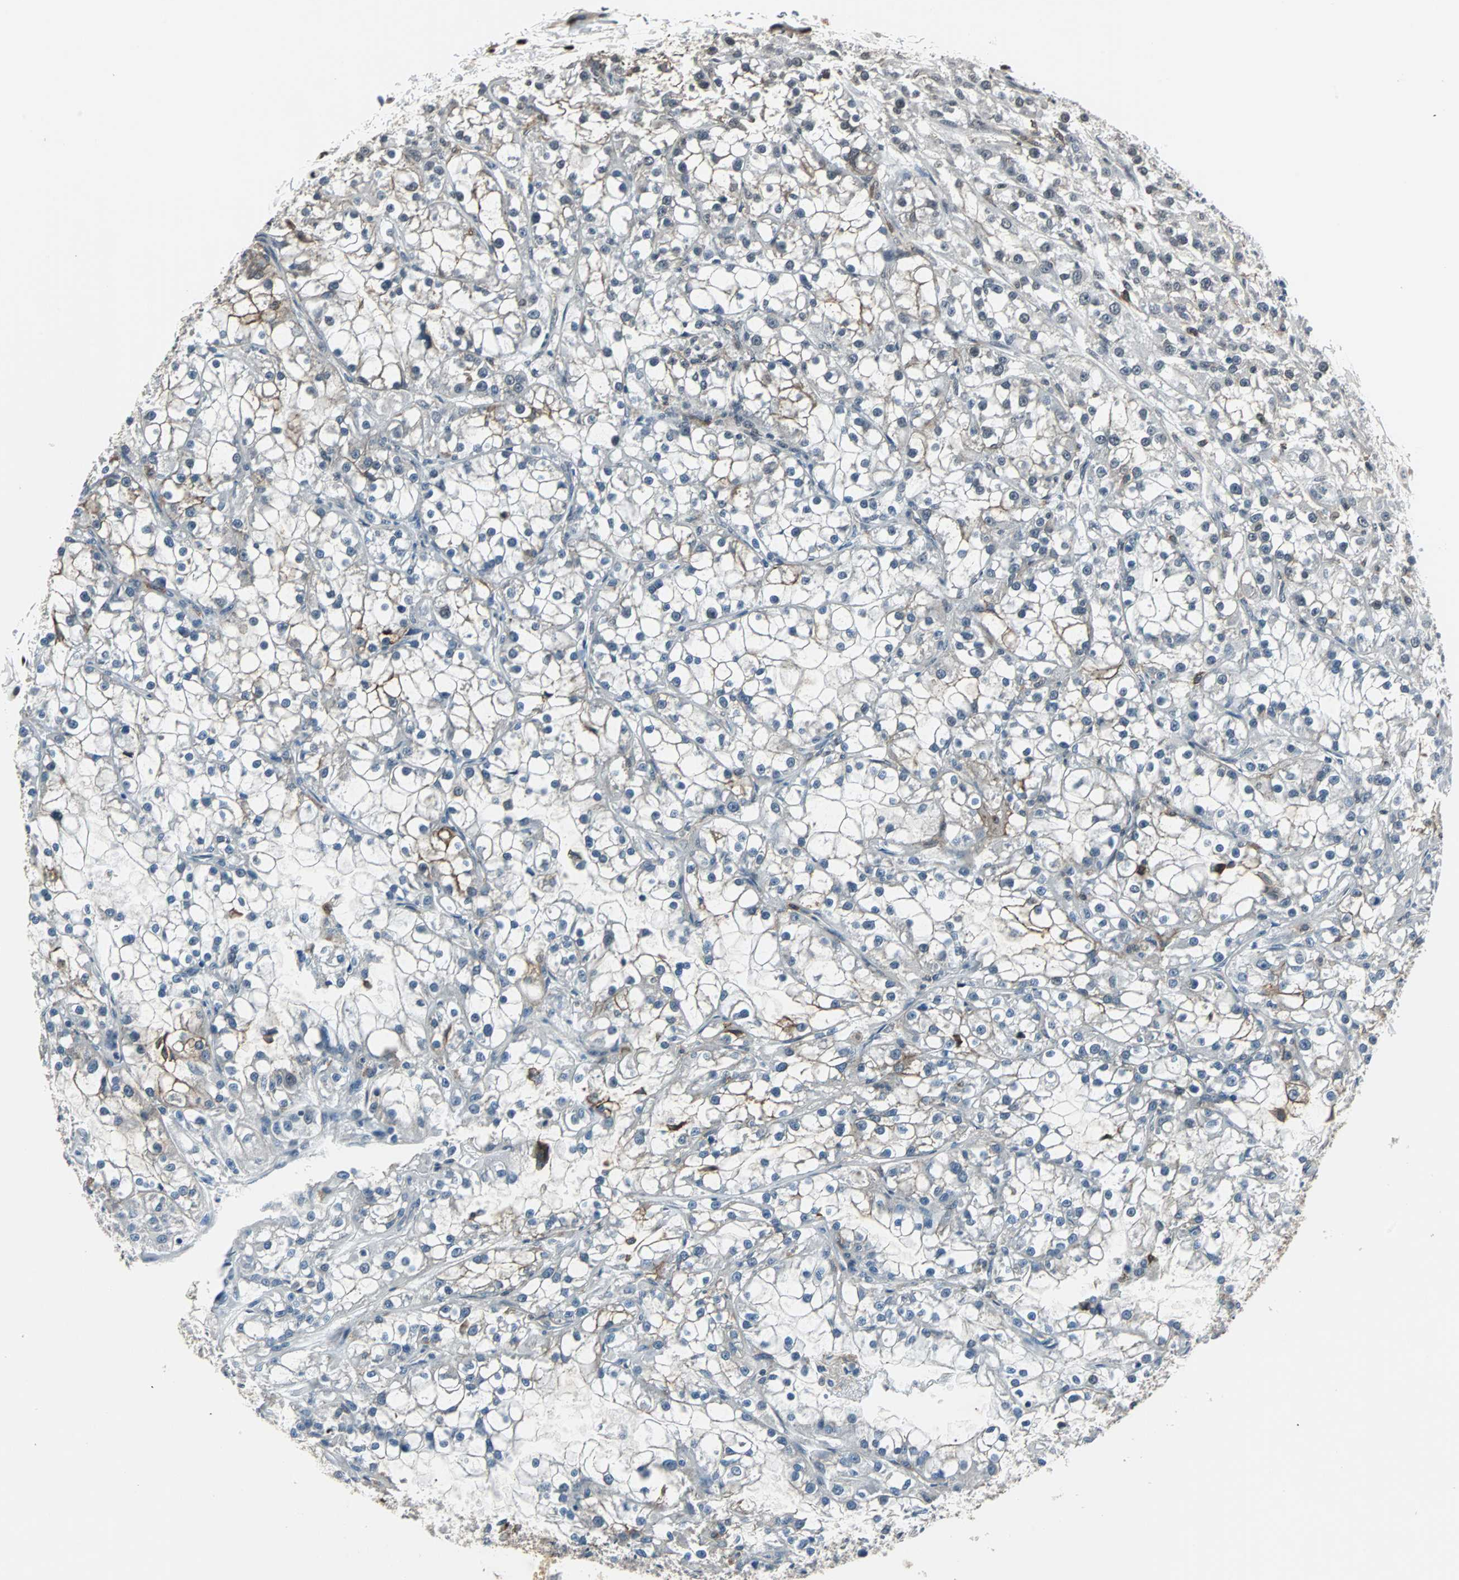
{"staining": {"intensity": "moderate", "quantity": "<25%", "location": "cytoplasmic/membranous"}, "tissue": "renal cancer", "cell_type": "Tumor cells", "image_type": "cancer", "snomed": [{"axis": "morphology", "description": "Adenocarcinoma, NOS"}, {"axis": "topography", "description": "Kidney"}], "caption": "This histopathology image displays adenocarcinoma (renal) stained with IHC to label a protein in brown. The cytoplasmic/membranous of tumor cells show moderate positivity for the protein. Nuclei are counter-stained blue.", "gene": "MKX", "patient": {"sex": "female", "age": 52}}